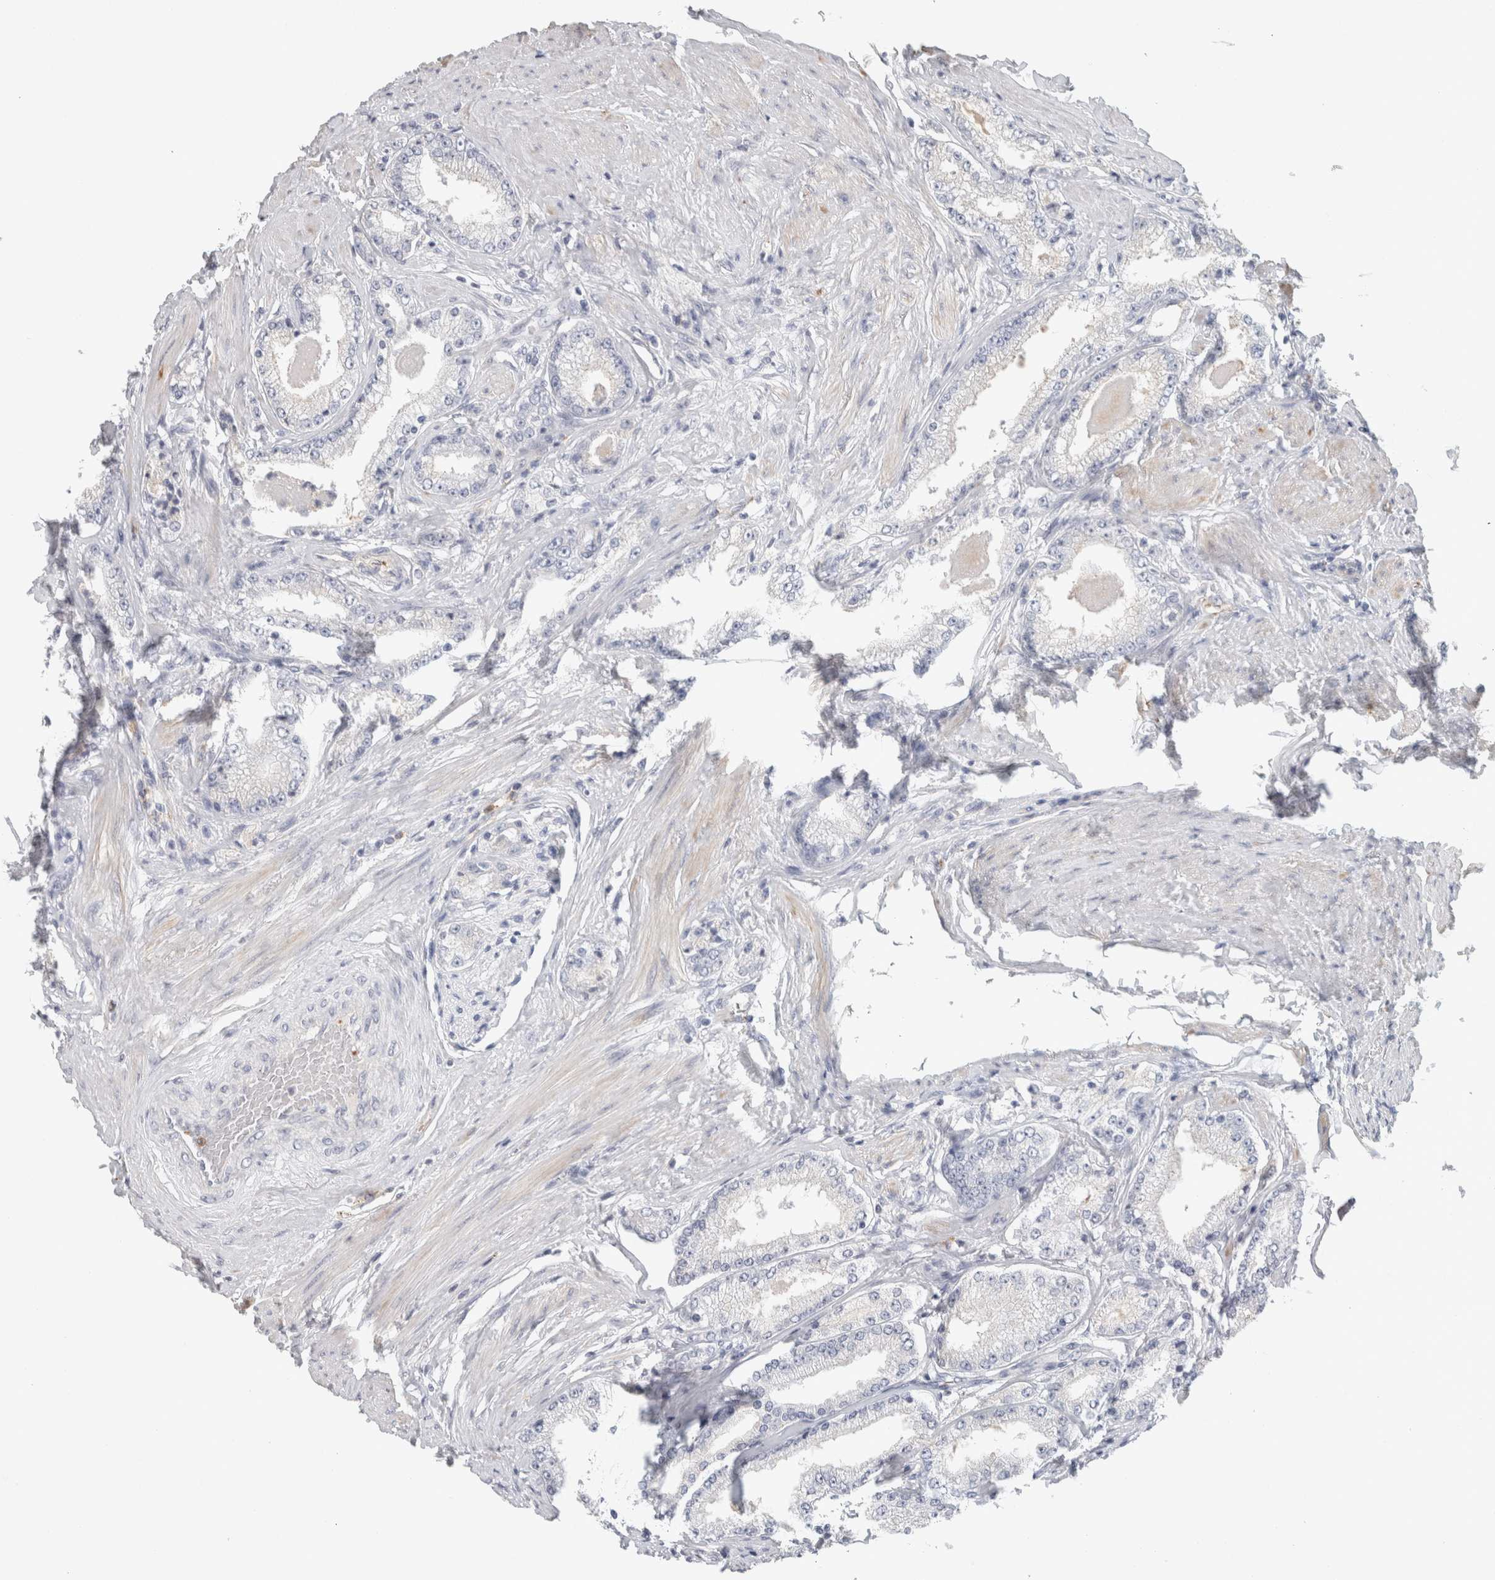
{"staining": {"intensity": "negative", "quantity": "none", "location": "none"}, "tissue": "prostate cancer", "cell_type": "Tumor cells", "image_type": "cancer", "snomed": [{"axis": "morphology", "description": "Adenocarcinoma, Low grade"}, {"axis": "topography", "description": "Prostate"}], "caption": "Tumor cells show no significant positivity in low-grade adenocarcinoma (prostate).", "gene": "CD36", "patient": {"sex": "male", "age": 63}}